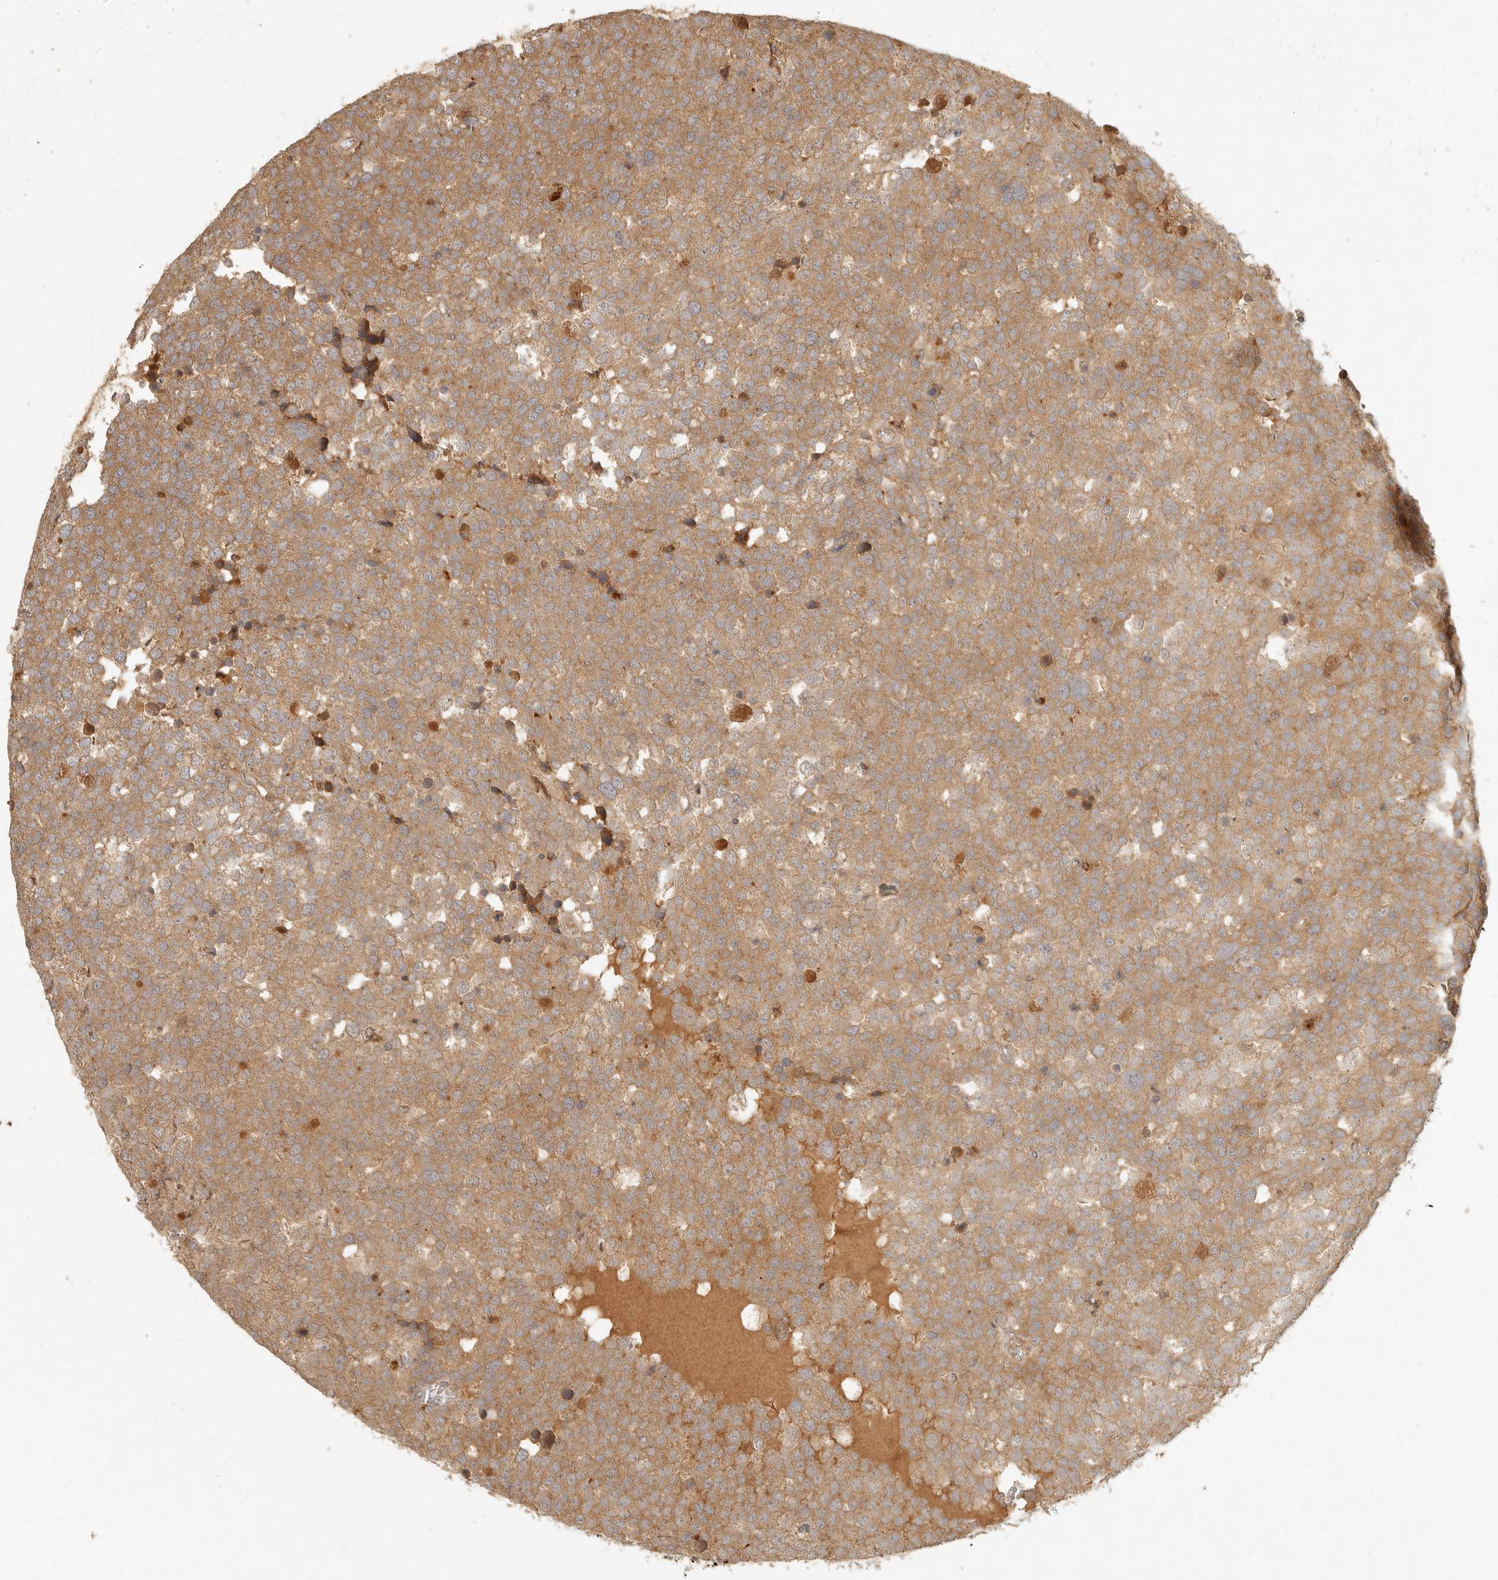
{"staining": {"intensity": "moderate", "quantity": ">75%", "location": "cytoplasmic/membranous"}, "tissue": "testis cancer", "cell_type": "Tumor cells", "image_type": "cancer", "snomed": [{"axis": "morphology", "description": "Seminoma, NOS"}, {"axis": "topography", "description": "Testis"}], "caption": "Immunohistochemical staining of testis cancer exhibits moderate cytoplasmic/membranous protein expression in approximately >75% of tumor cells.", "gene": "ANKRD61", "patient": {"sex": "male", "age": 71}}